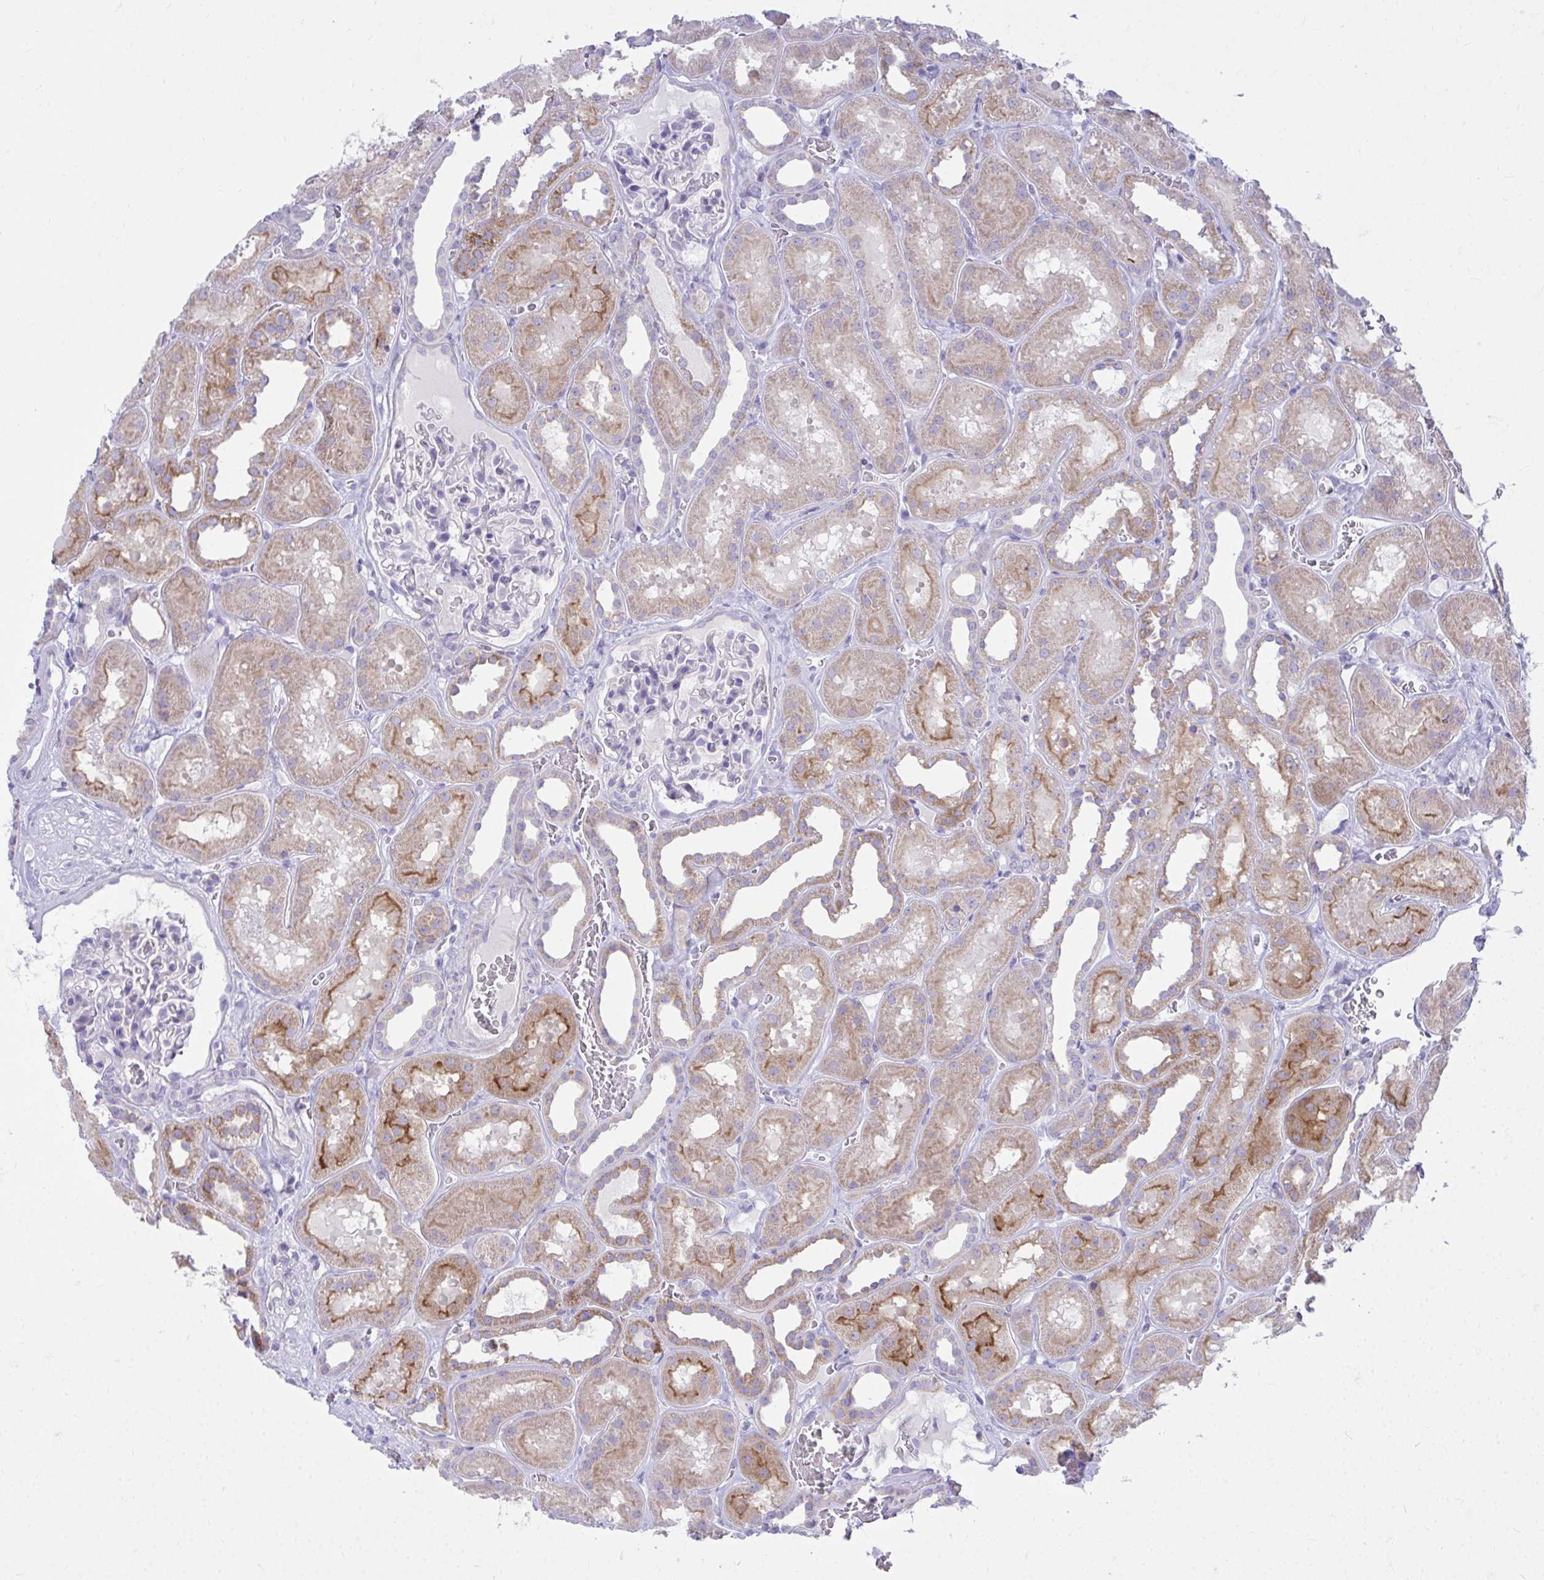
{"staining": {"intensity": "negative", "quantity": "none", "location": "none"}, "tissue": "kidney", "cell_type": "Cells in glomeruli", "image_type": "normal", "snomed": [{"axis": "morphology", "description": "Normal tissue, NOS"}, {"axis": "topography", "description": "Kidney"}], "caption": "Micrograph shows no significant protein expression in cells in glomeruli of normal kidney.", "gene": "OR7A5", "patient": {"sex": "female", "age": 41}}